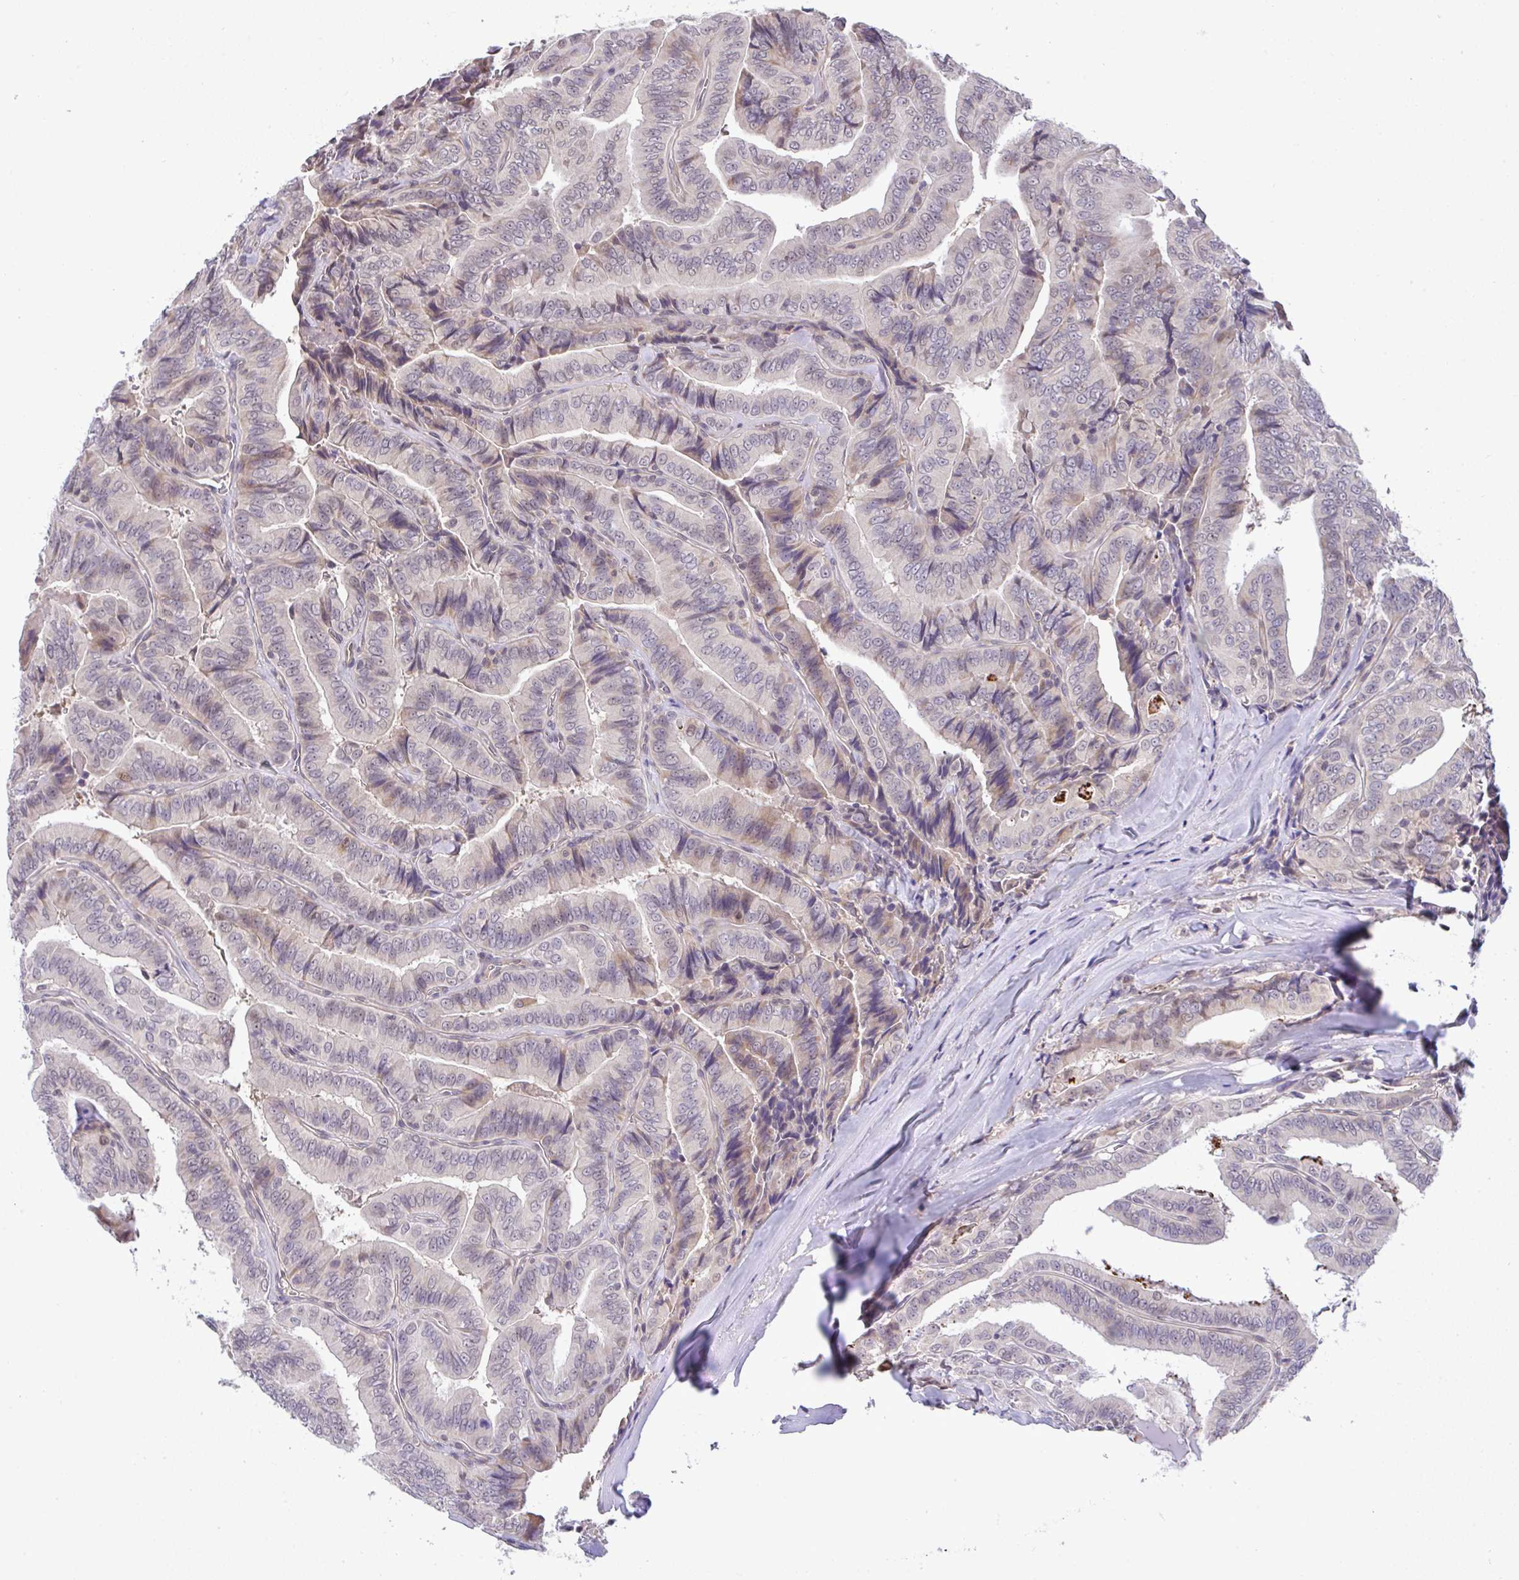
{"staining": {"intensity": "weak", "quantity": "<25%", "location": "cytoplasmic/membranous,nuclear"}, "tissue": "thyroid cancer", "cell_type": "Tumor cells", "image_type": "cancer", "snomed": [{"axis": "morphology", "description": "Papillary adenocarcinoma, NOS"}, {"axis": "topography", "description": "Thyroid gland"}], "caption": "This is a image of immunohistochemistry (IHC) staining of thyroid cancer, which shows no staining in tumor cells. (DAB immunohistochemistry (IHC) visualized using brightfield microscopy, high magnification).", "gene": "C9orf64", "patient": {"sex": "male", "age": 61}}